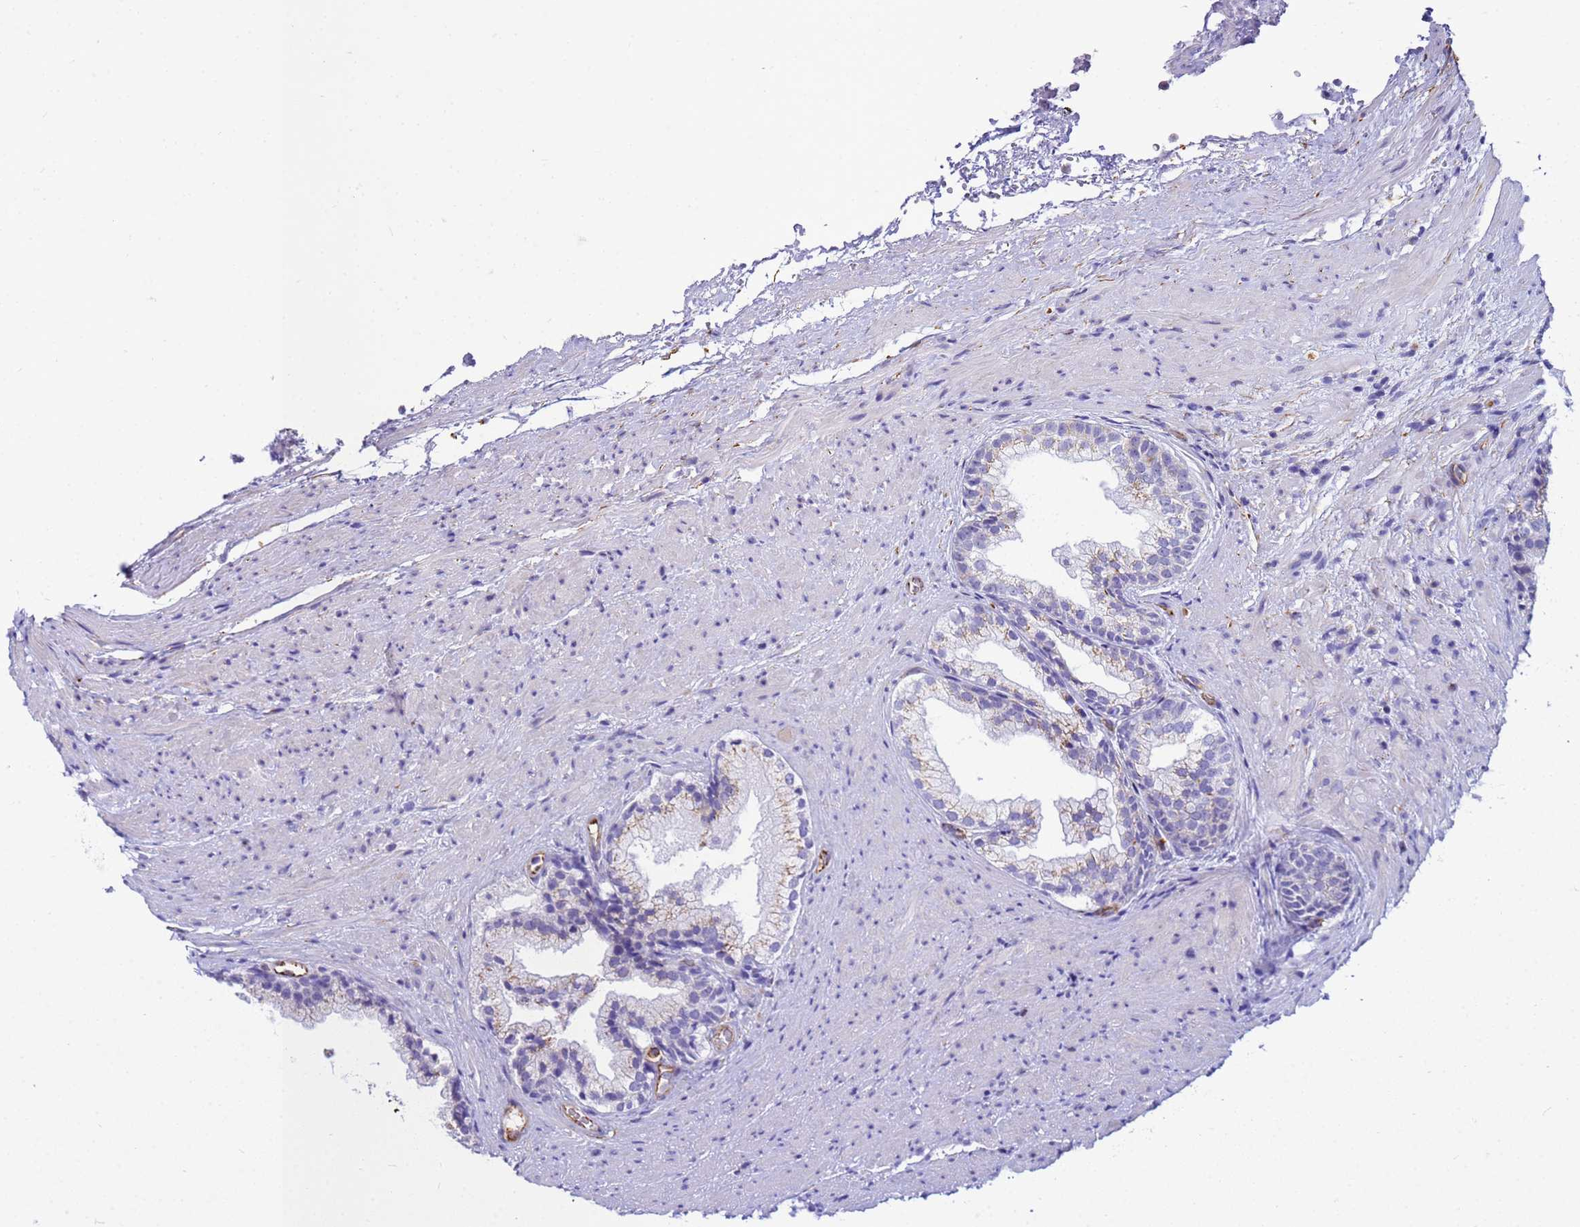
{"staining": {"intensity": "weak", "quantity": "25%-75%", "location": "cytoplasmic/membranous"}, "tissue": "prostate", "cell_type": "Glandular cells", "image_type": "normal", "snomed": [{"axis": "morphology", "description": "Normal tissue, NOS"}, {"axis": "topography", "description": "Prostate"}], "caption": "Immunohistochemical staining of benign human prostate shows weak cytoplasmic/membranous protein positivity in about 25%-75% of glandular cells.", "gene": "UBXN2B", "patient": {"sex": "male", "age": 76}}